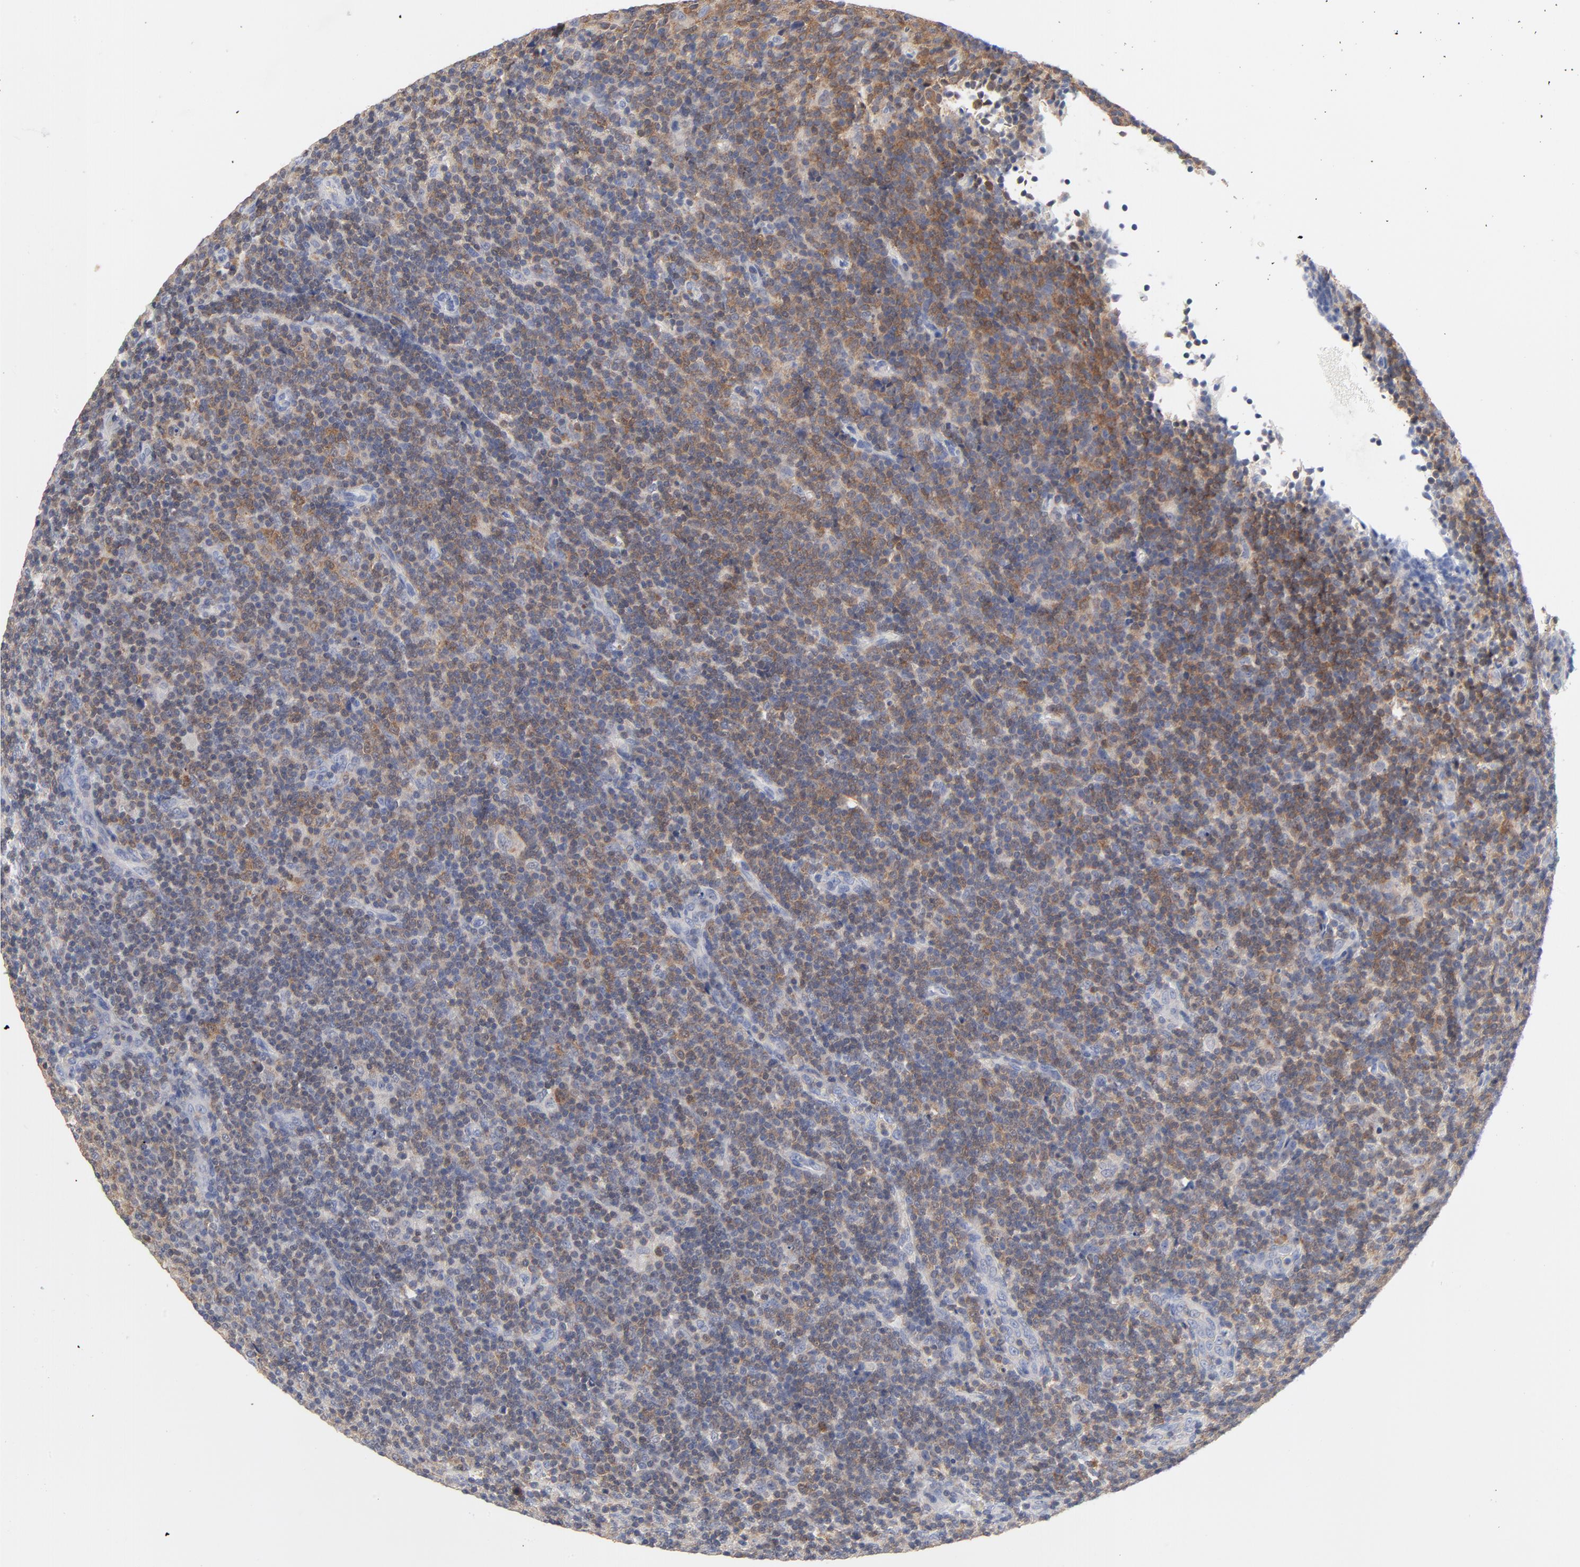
{"staining": {"intensity": "weak", "quantity": ">75%", "location": "cytoplasmic/membranous"}, "tissue": "lymphoma", "cell_type": "Tumor cells", "image_type": "cancer", "snomed": [{"axis": "morphology", "description": "Malignant lymphoma, non-Hodgkin's type, Low grade"}, {"axis": "topography", "description": "Lymph node"}], "caption": "IHC (DAB) staining of lymphoma exhibits weak cytoplasmic/membranous protein expression in approximately >75% of tumor cells.", "gene": "CAB39L", "patient": {"sex": "male", "age": 70}}